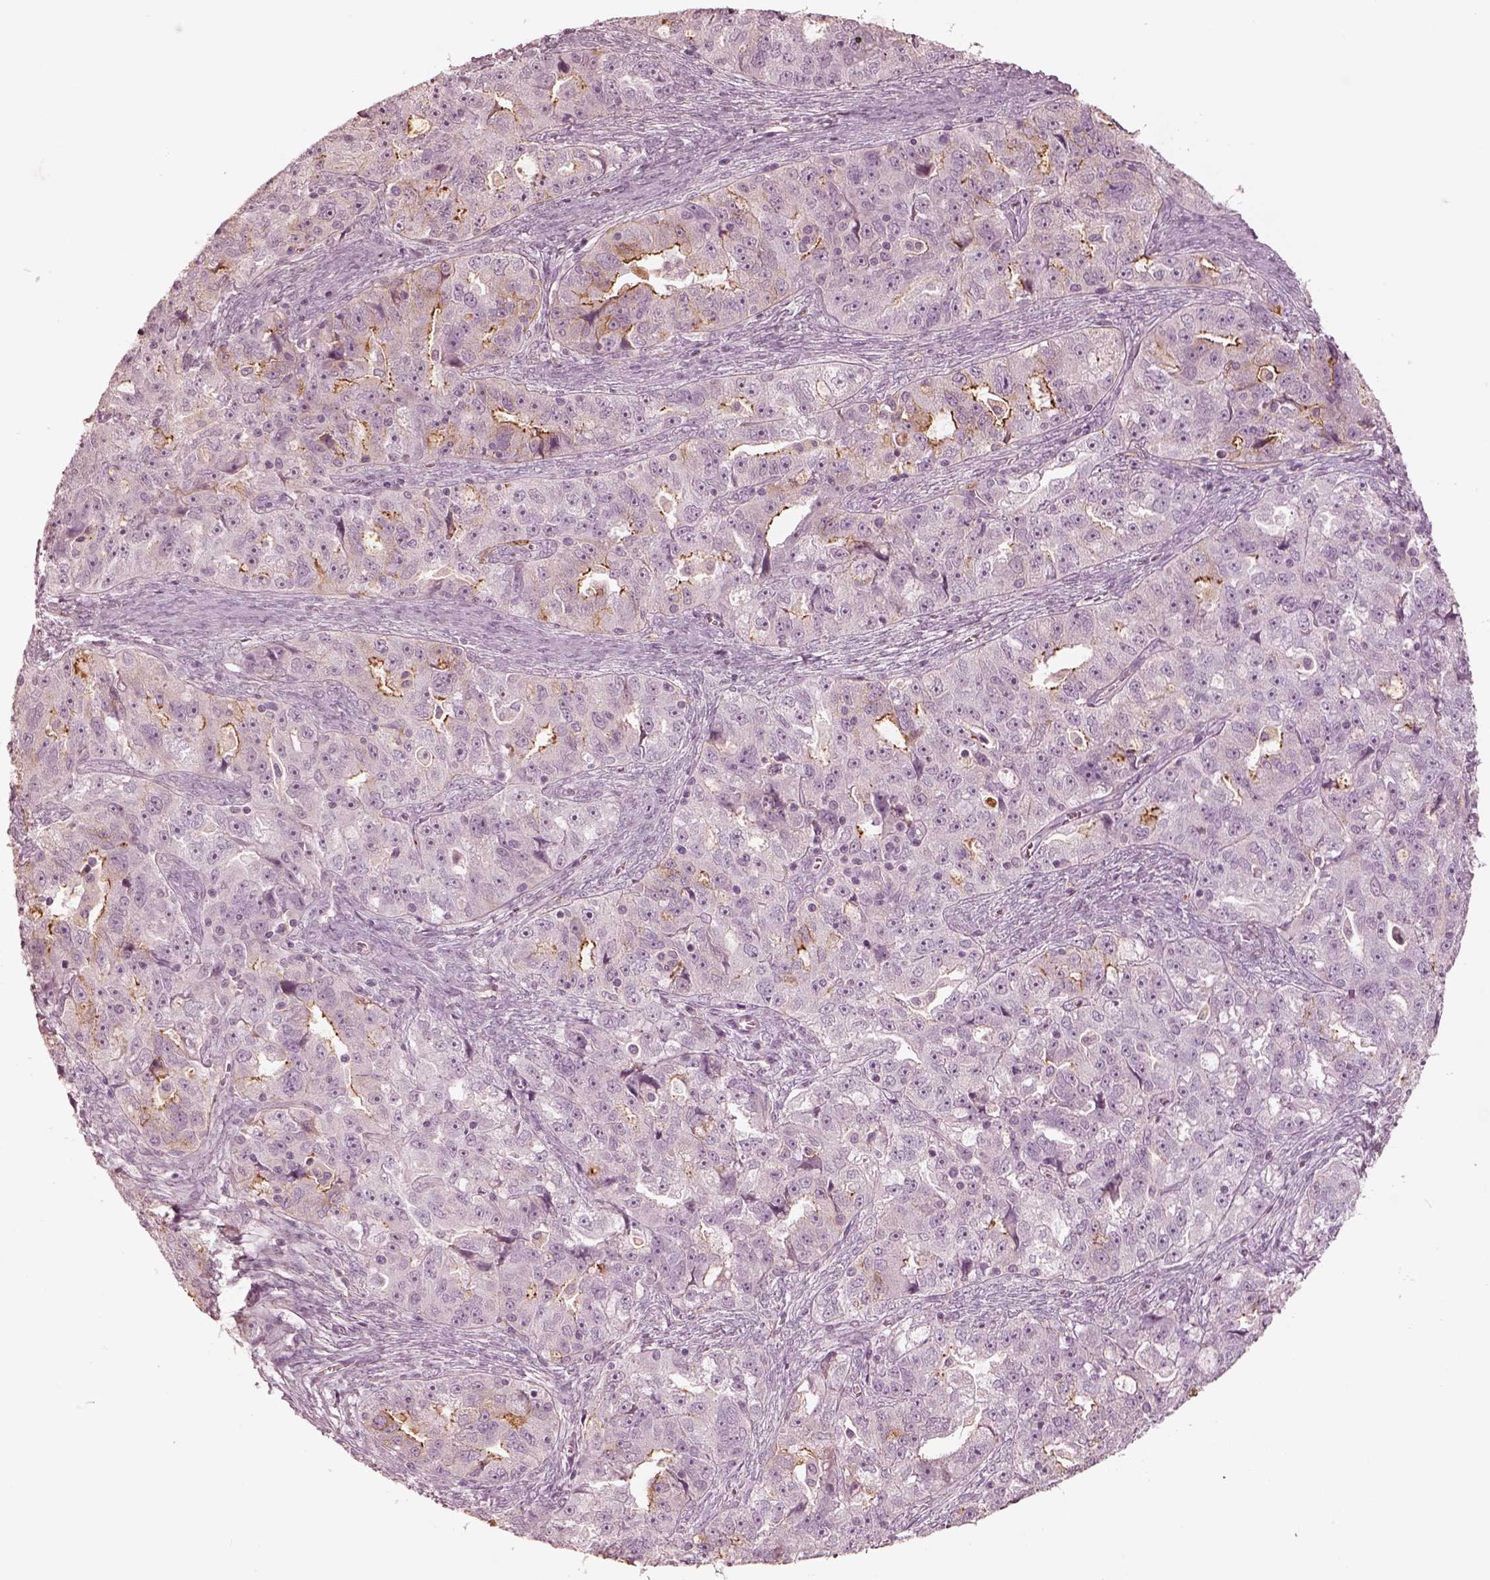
{"staining": {"intensity": "negative", "quantity": "none", "location": "none"}, "tissue": "ovarian cancer", "cell_type": "Tumor cells", "image_type": "cancer", "snomed": [{"axis": "morphology", "description": "Cystadenocarcinoma, serous, NOS"}, {"axis": "topography", "description": "Ovary"}], "caption": "The histopathology image displays no significant positivity in tumor cells of ovarian cancer (serous cystadenocarcinoma). (DAB (3,3'-diaminobenzidine) IHC, high magnification).", "gene": "DNAAF9", "patient": {"sex": "female", "age": 51}}